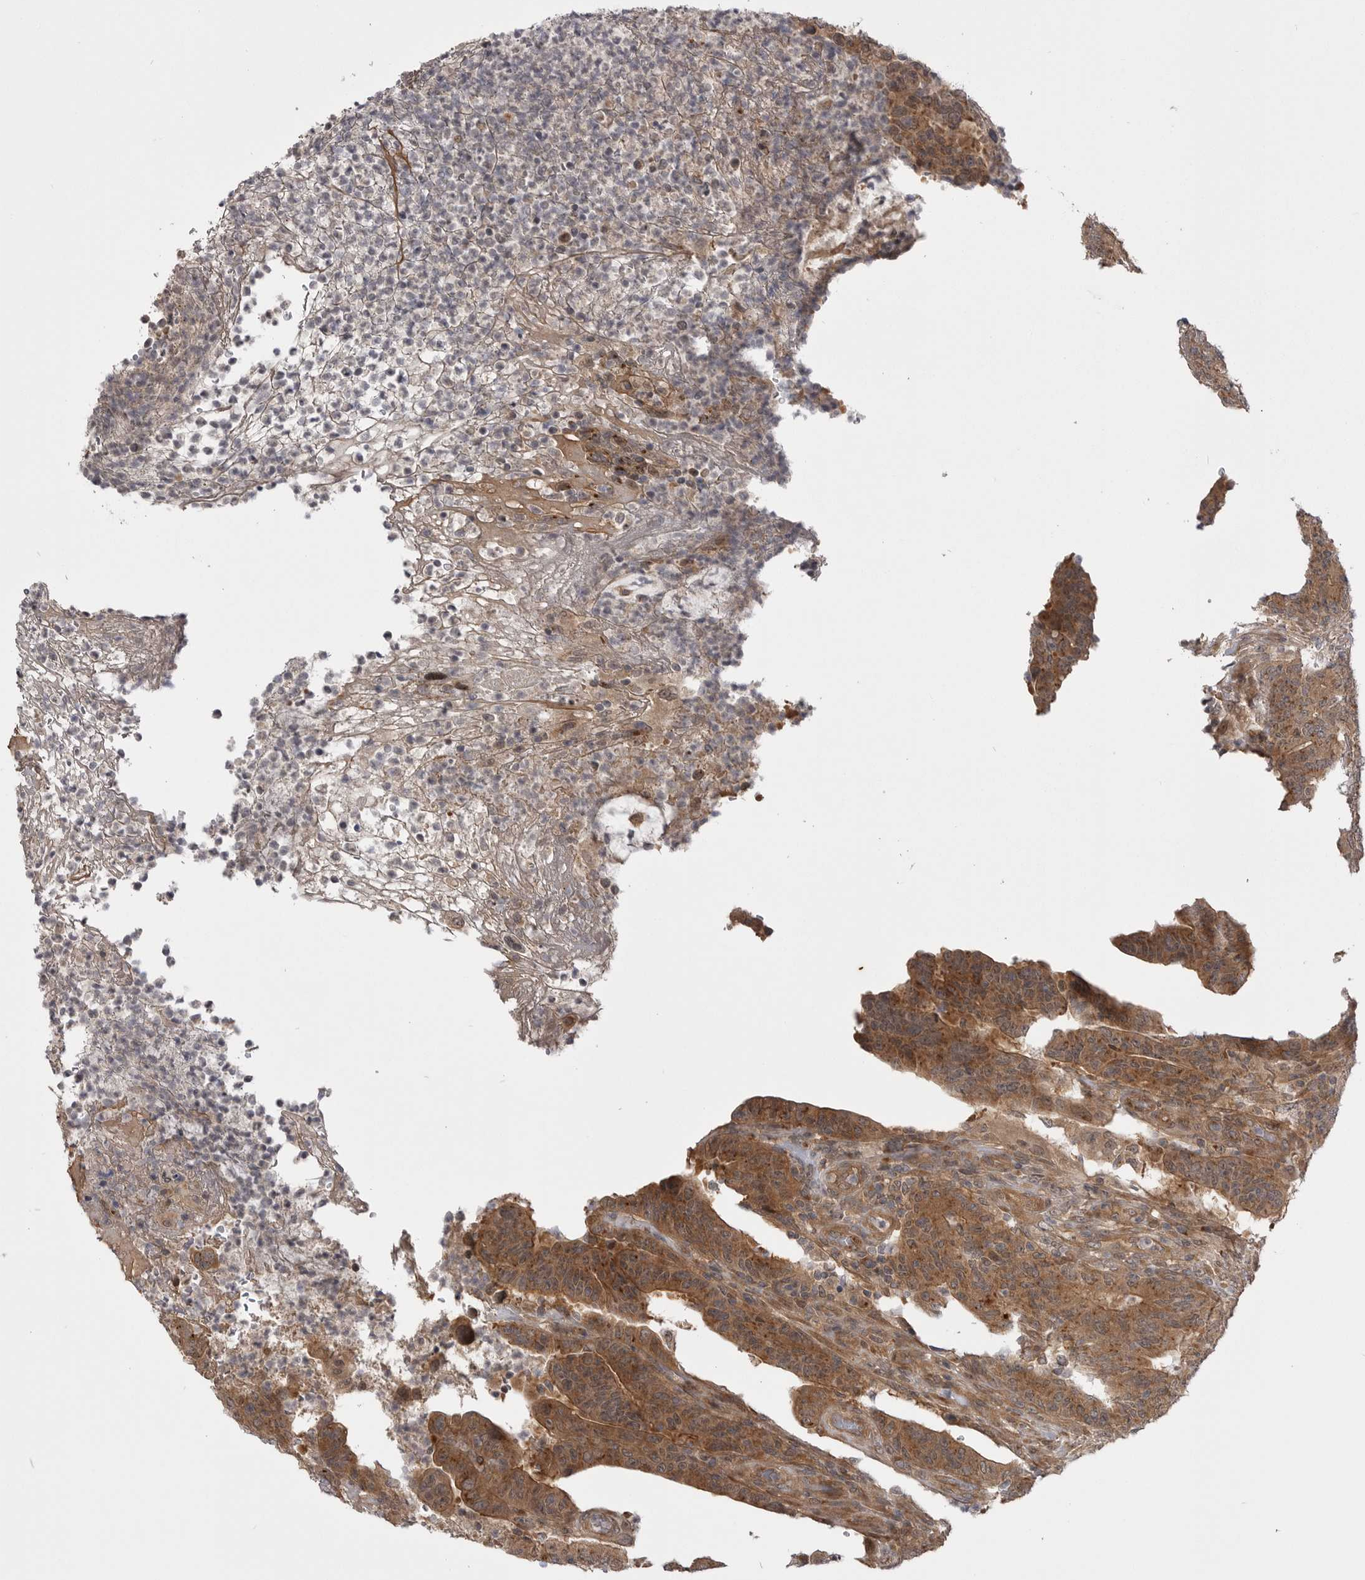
{"staining": {"intensity": "moderate", "quantity": ">75%", "location": "cytoplasmic/membranous"}, "tissue": "colorectal cancer", "cell_type": "Tumor cells", "image_type": "cancer", "snomed": [{"axis": "morphology", "description": "Normal tissue, NOS"}, {"axis": "morphology", "description": "Adenocarcinoma, NOS"}, {"axis": "topography", "description": "Colon"}], "caption": "The image exhibits a brown stain indicating the presence of a protein in the cytoplasmic/membranous of tumor cells in adenocarcinoma (colorectal).", "gene": "PDCL", "patient": {"sex": "female", "age": 75}}